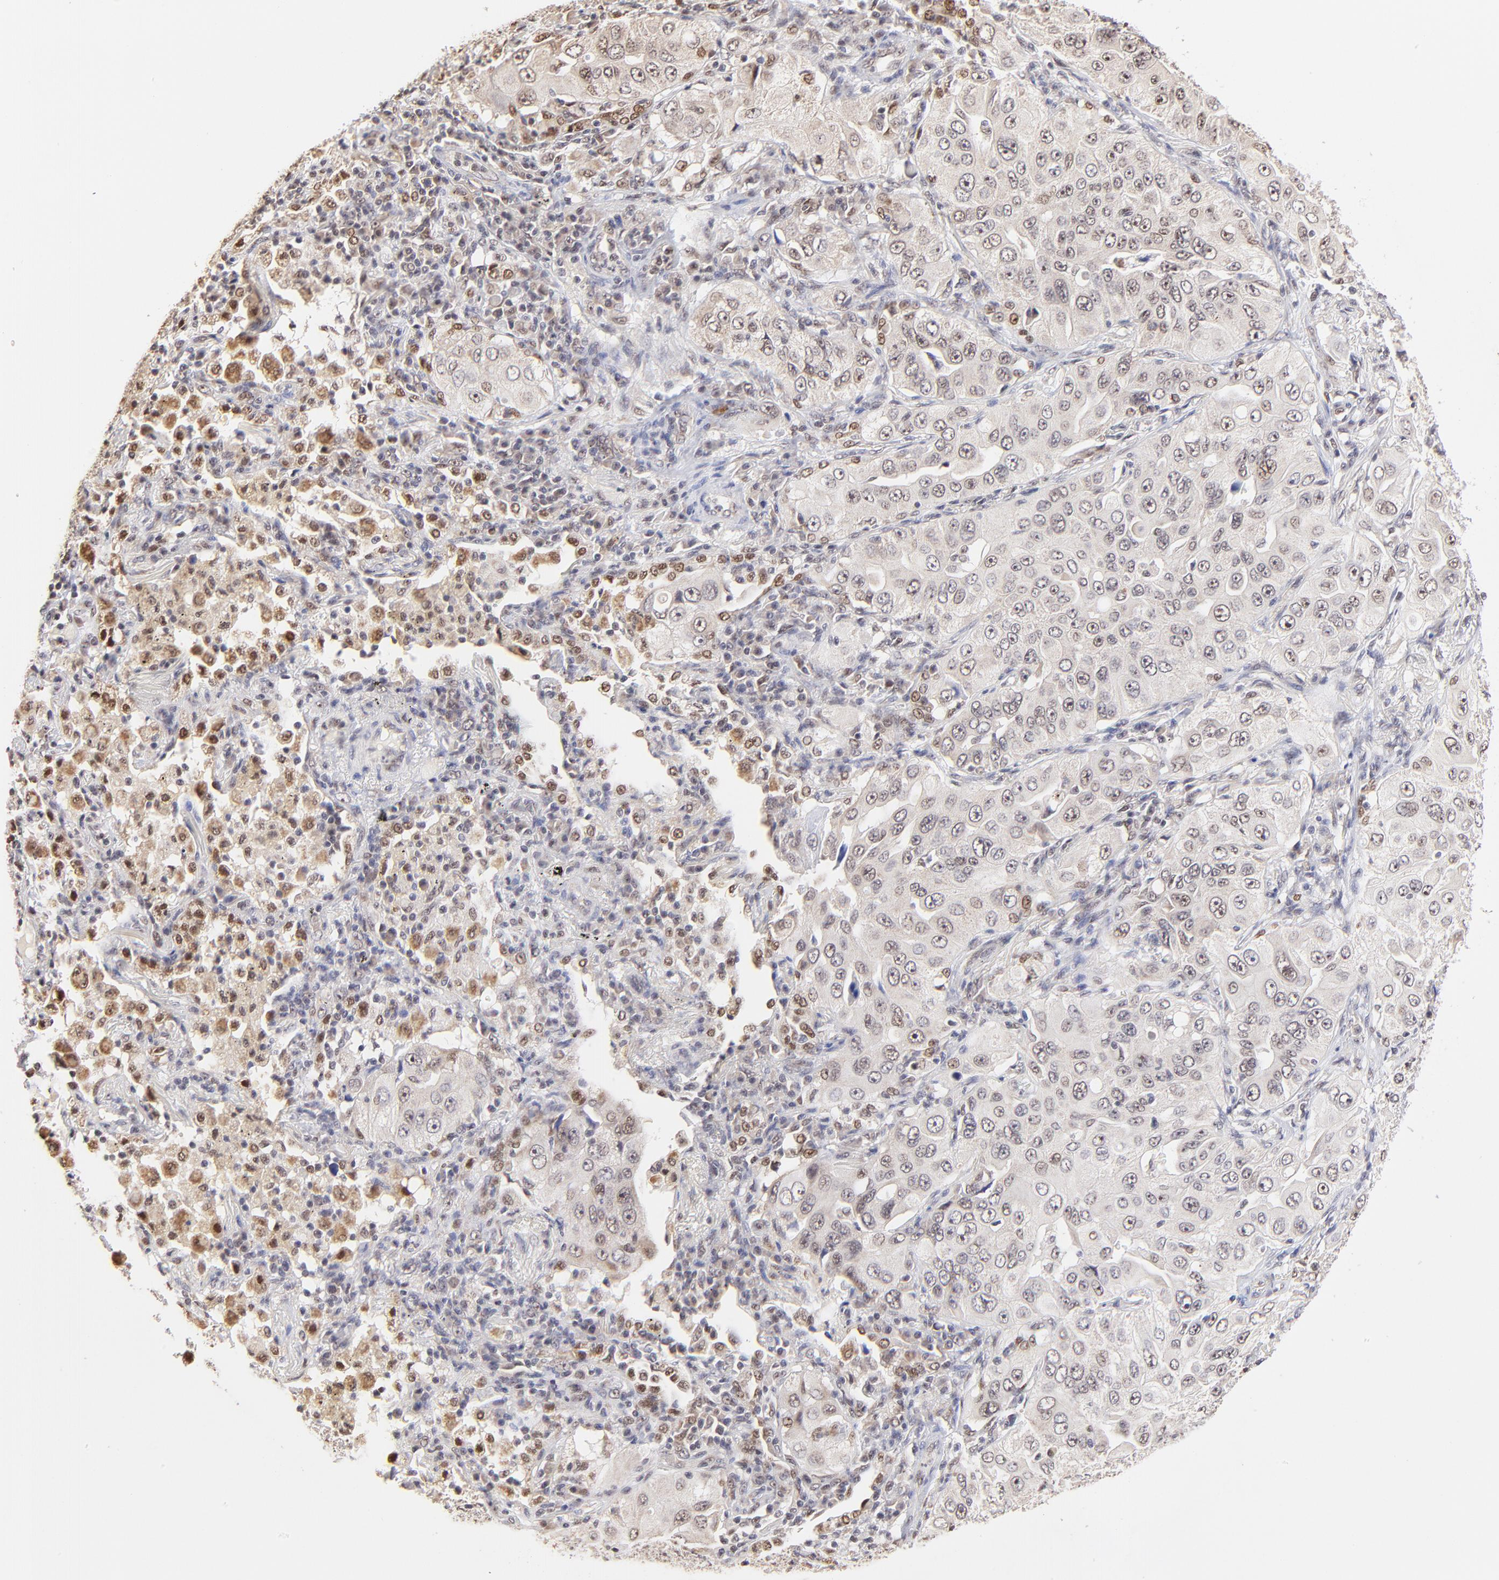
{"staining": {"intensity": "weak", "quantity": "25%-75%", "location": "cytoplasmic/membranous,nuclear"}, "tissue": "lung cancer", "cell_type": "Tumor cells", "image_type": "cancer", "snomed": [{"axis": "morphology", "description": "Adenocarcinoma, NOS"}, {"axis": "topography", "description": "Lung"}], "caption": "Adenocarcinoma (lung) stained with a protein marker demonstrates weak staining in tumor cells.", "gene": "ZNF670", "patient": {"sex": "male", "age": 84}}